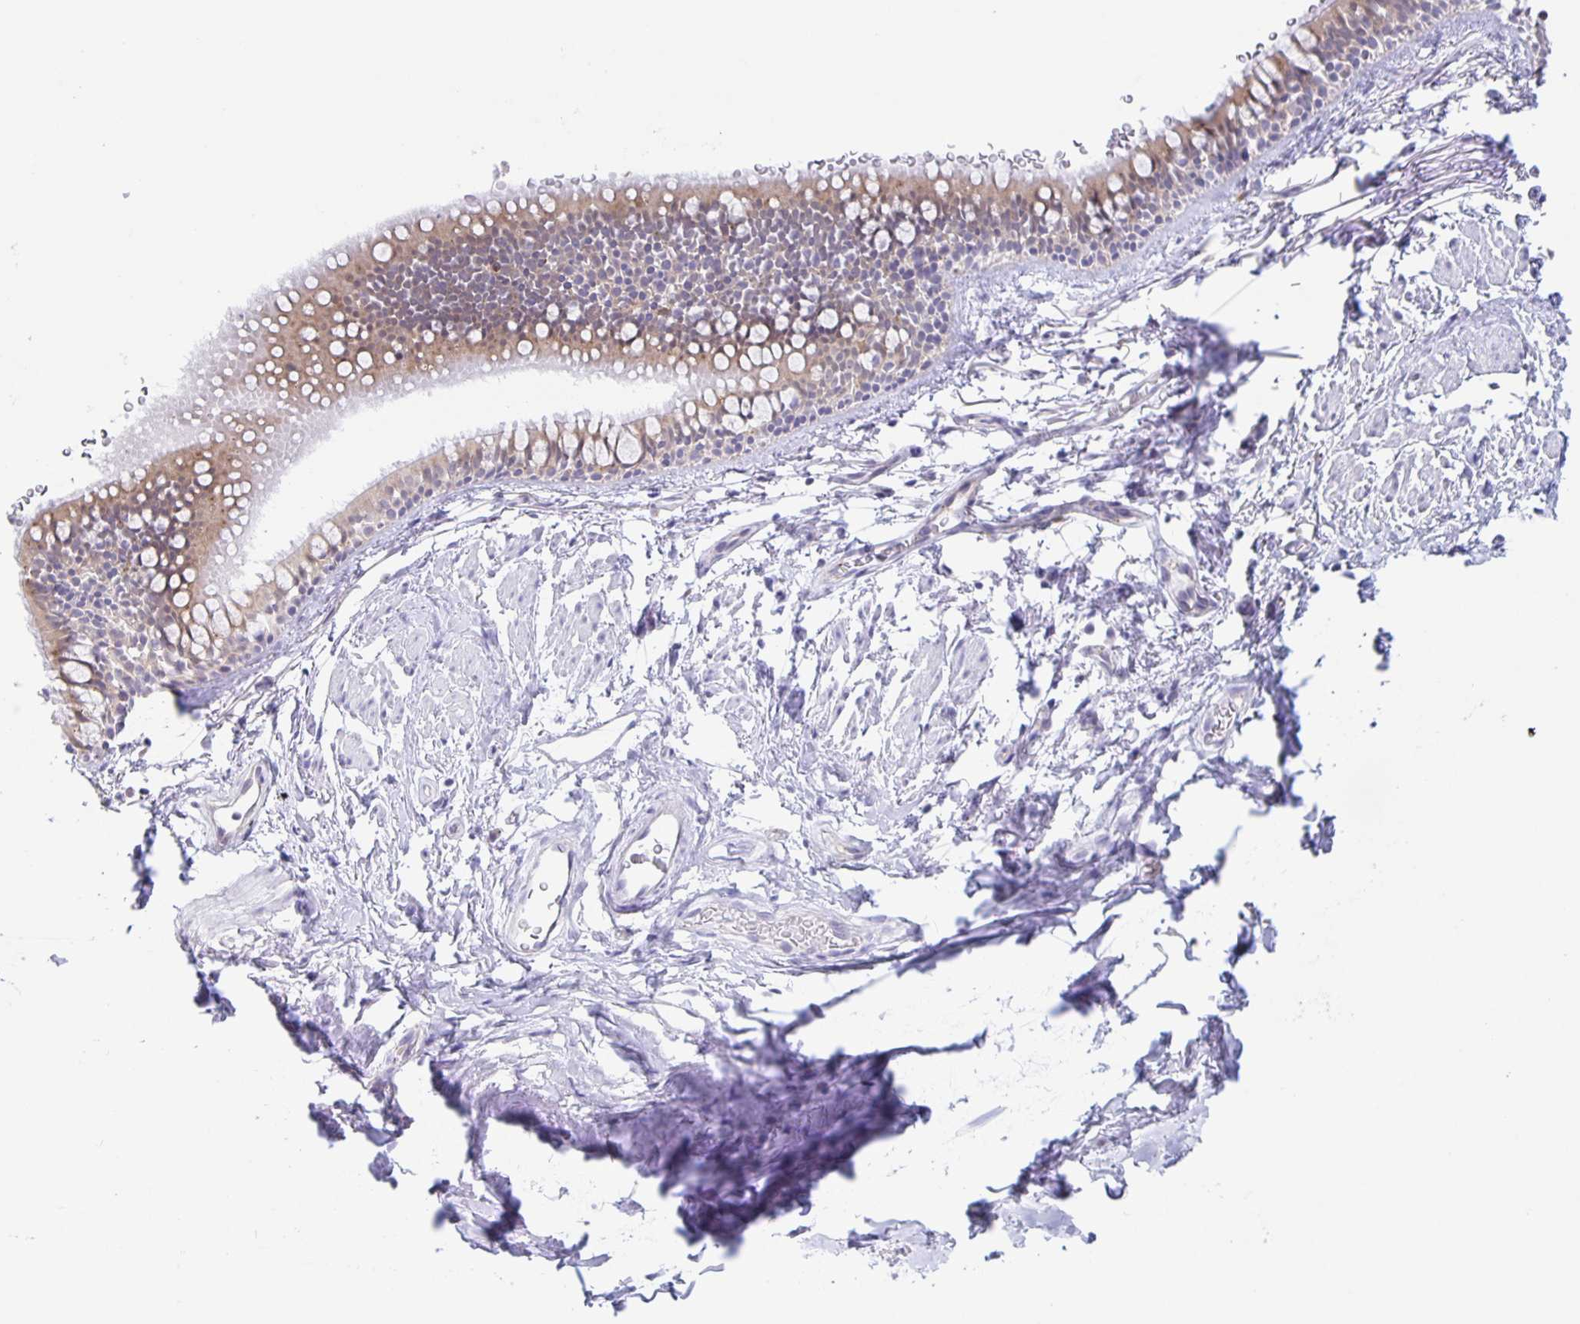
{"staining": {"intensity": "weak", "quantity": "25%-75%", "location": "cytoplasmic/membranous"}, "tissue": "bronchus", "cell_type": "Respiratory epithelial cells", "image_type": "normal", "snomed": [{"axis": "morphology", "description": "Normal tissue, NOS"}, {"axis": "topography", "description": "Lymph node"}, {"axis": "topography", "description": "Cartilage tissue"}, {"axis": "topography", "description": "Bronchus"}], "caption": "Human bronchus stained for a protein (brown) reveals weak cytoplasmic/membranous positive staining in about 25%-75% of respiratory epithelial cells.", "gene": "LIPA", "patient": {"sex": "female", "age": 70}}